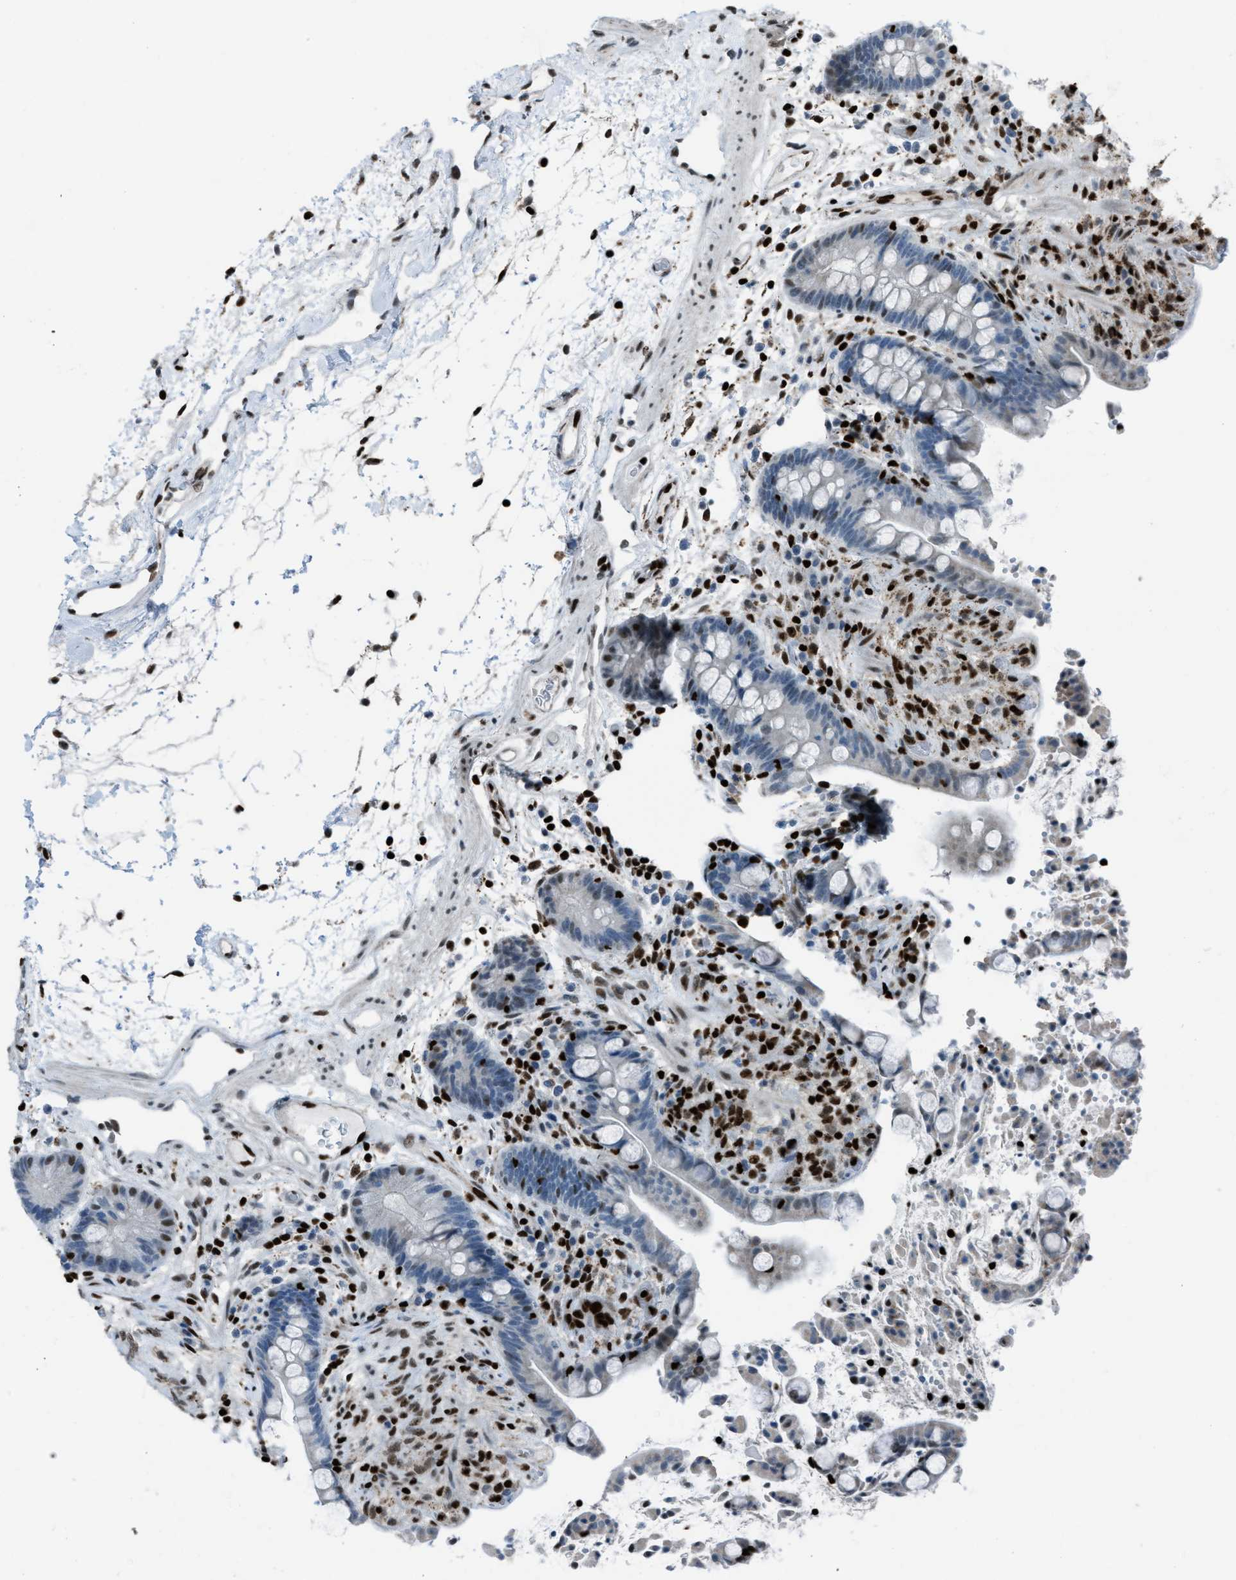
{"staining": {"intensity": "strong", "quantity": ">75%", "location": "nuclear"}, "tissue": "colon", "cell_type": "Endothelial cells", "image_type": "normal", "snomed": [{"axis": "morphology", "description": "Normal tissue, NOS"}, {"axis": "topography", "description": "Colon"}], "caption": "Approximately >75% of endothelial cells in unremarkable human colon display strong nuclear protein staining as visualized by brown immunohistochemical staining.", "gene": "SLFN5", "patient": {"sex": "male", "age": 73}}